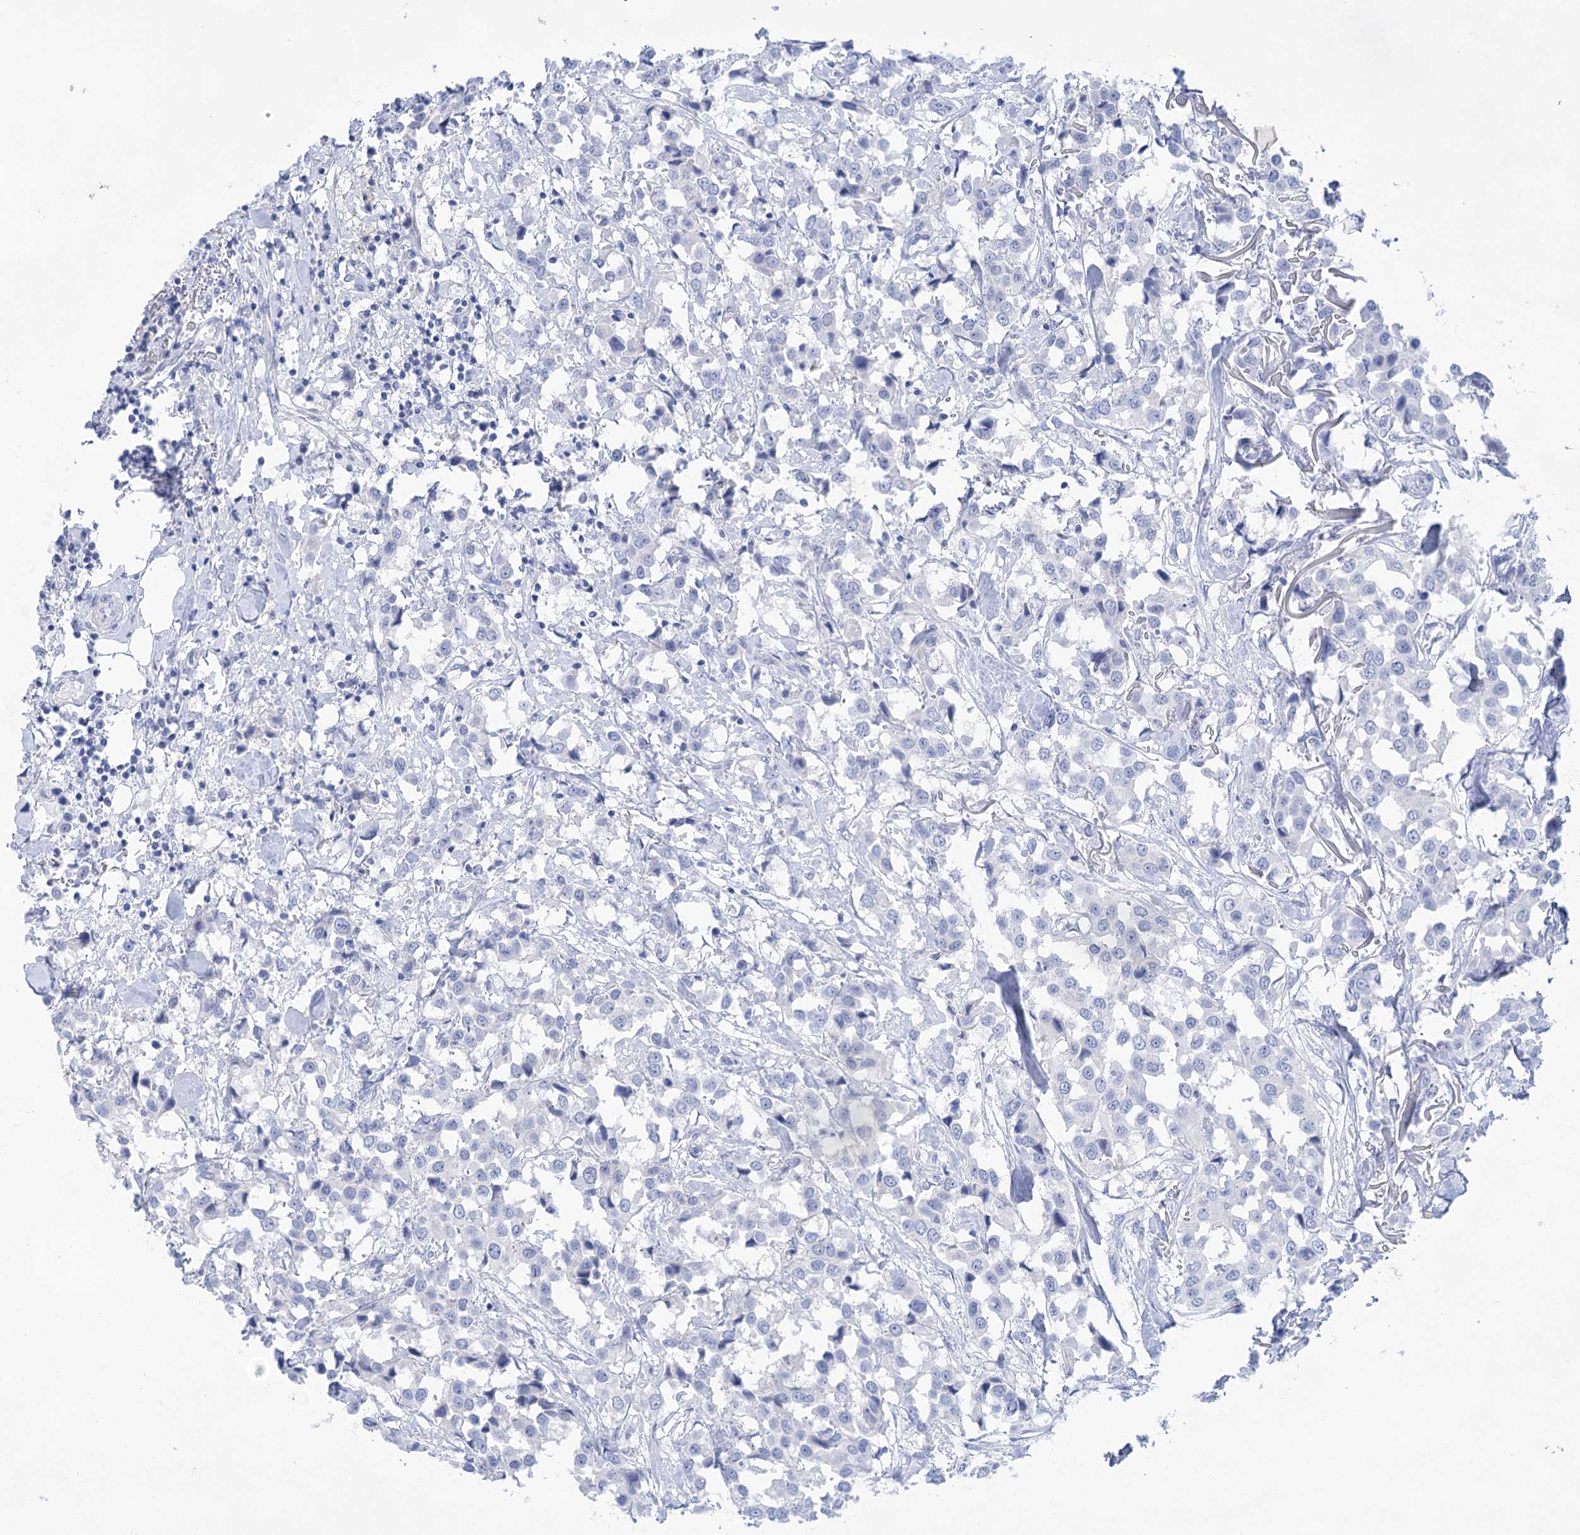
{"staining": {"intensity": "negative", "quantity": "none", "location": "none"}, "tissue": "breast cancer", "cell_type": "Tumor cells", "image_type": "cancer", "snomed": [{"axis": "morphology", "description": "Duct carcinoma"}, {"axis": "topography", "description": "Breast"}], "caption": "There is no significant positivity in tumor cells of breast cancer (invasive ductal carcinoma). (Immunohistochemistry, brightfield microscopy, high magnification).", "gene": "LALBA", "patient": {"sex": "female", "age": 80}}